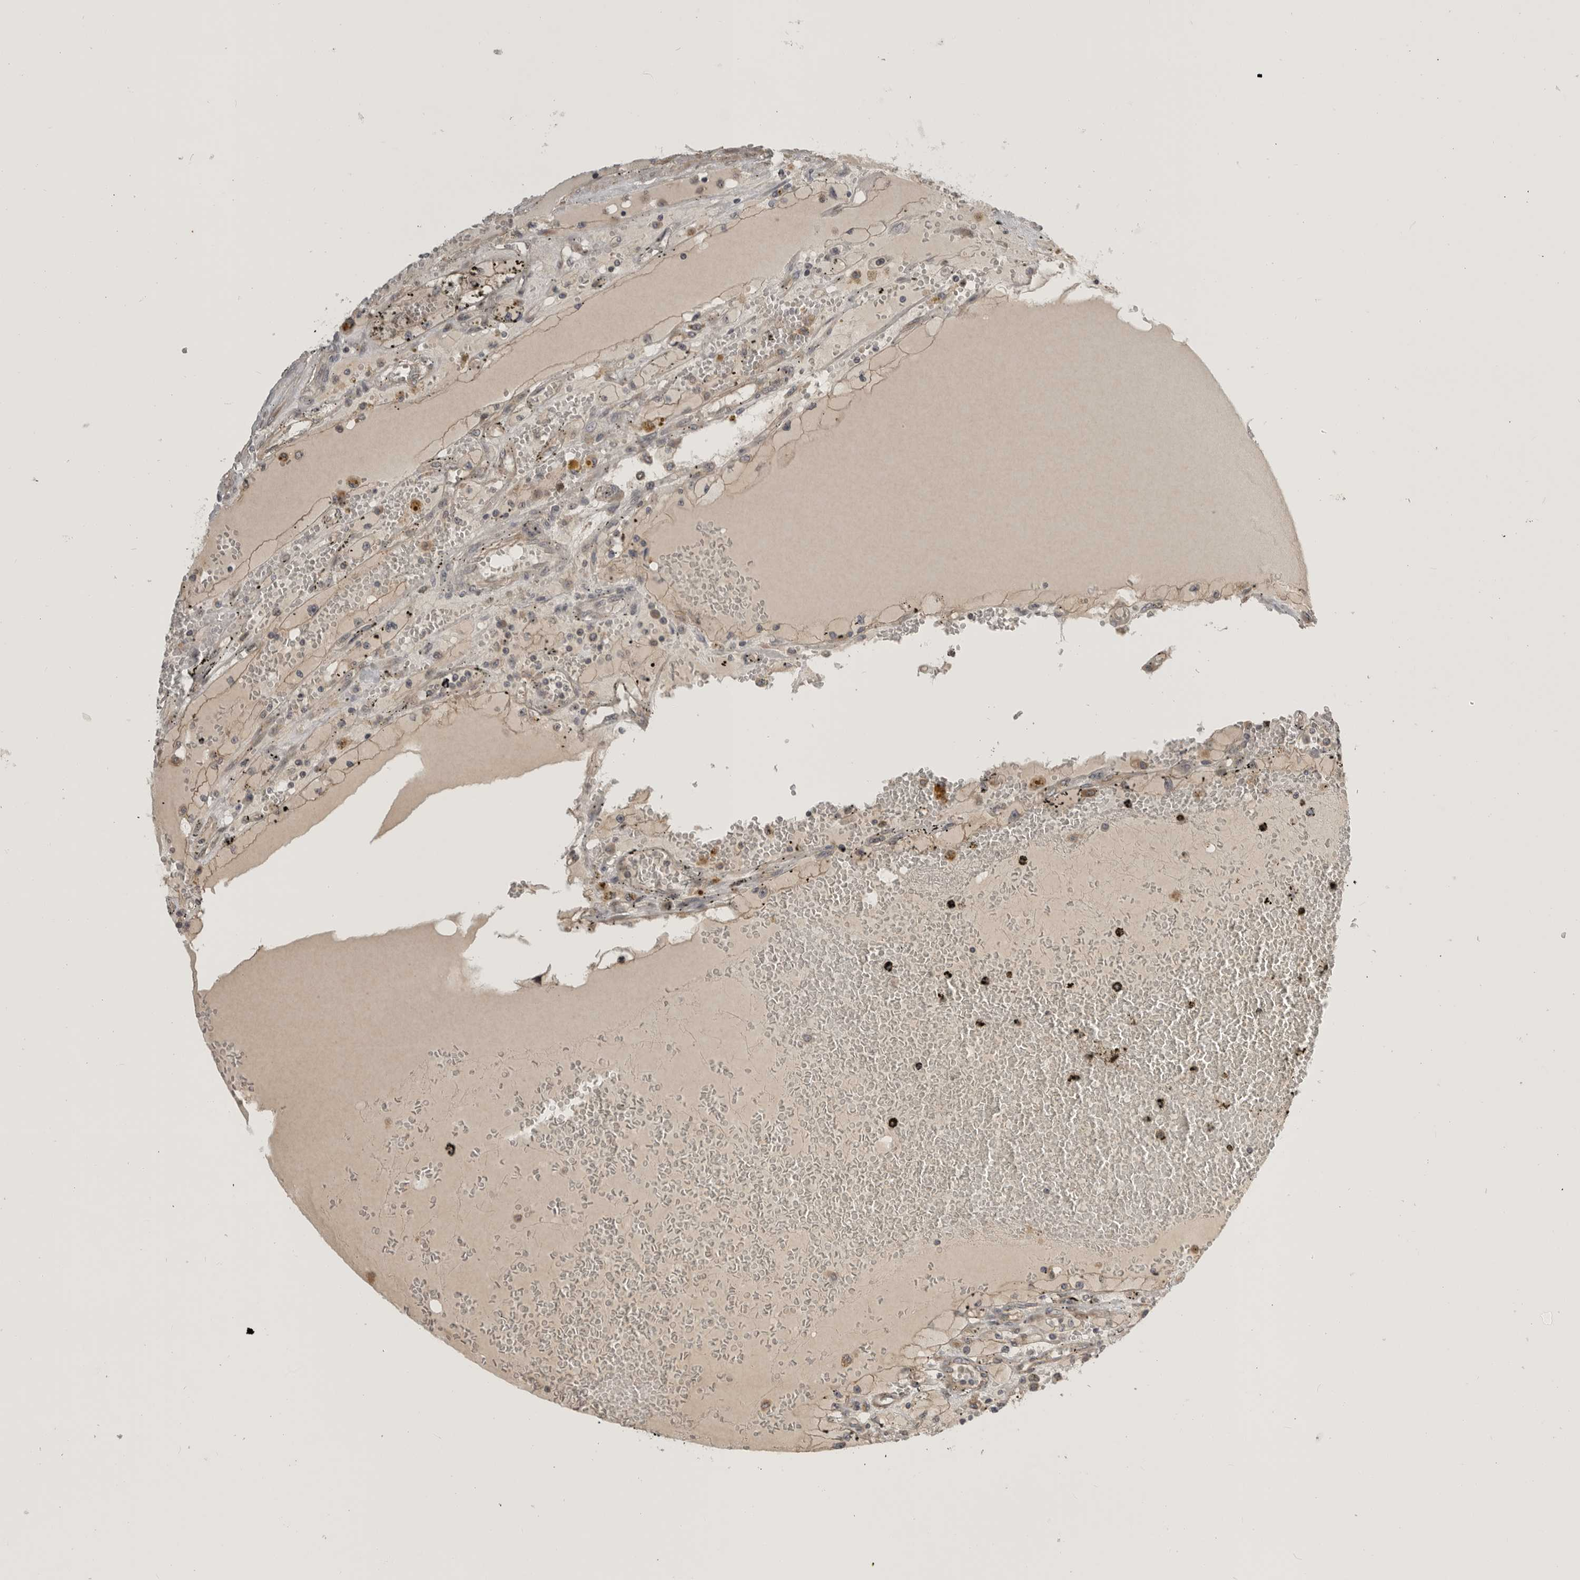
{"staining": {"intensity": "weak", "quantity": "<25%", "location": "cytoplasmic/membranous"}, "tissue": "renal cancer", "cell_type": "Tumor cells", "image_type": "cancer", "snomed": [{"axis": "morphology", "description": "Adenocarcinoma, NOS"}, {"axis": "topography", "description": "Kidney"}], "caption": "This is a histopathology image of IHC staining of renal cancer (adenocarcinoma), which shows no positivity in tumor cells. Nuclei are stained in blue.", "gene": "CUEDC1", "patient": {"sex": "male", "age": 56}}